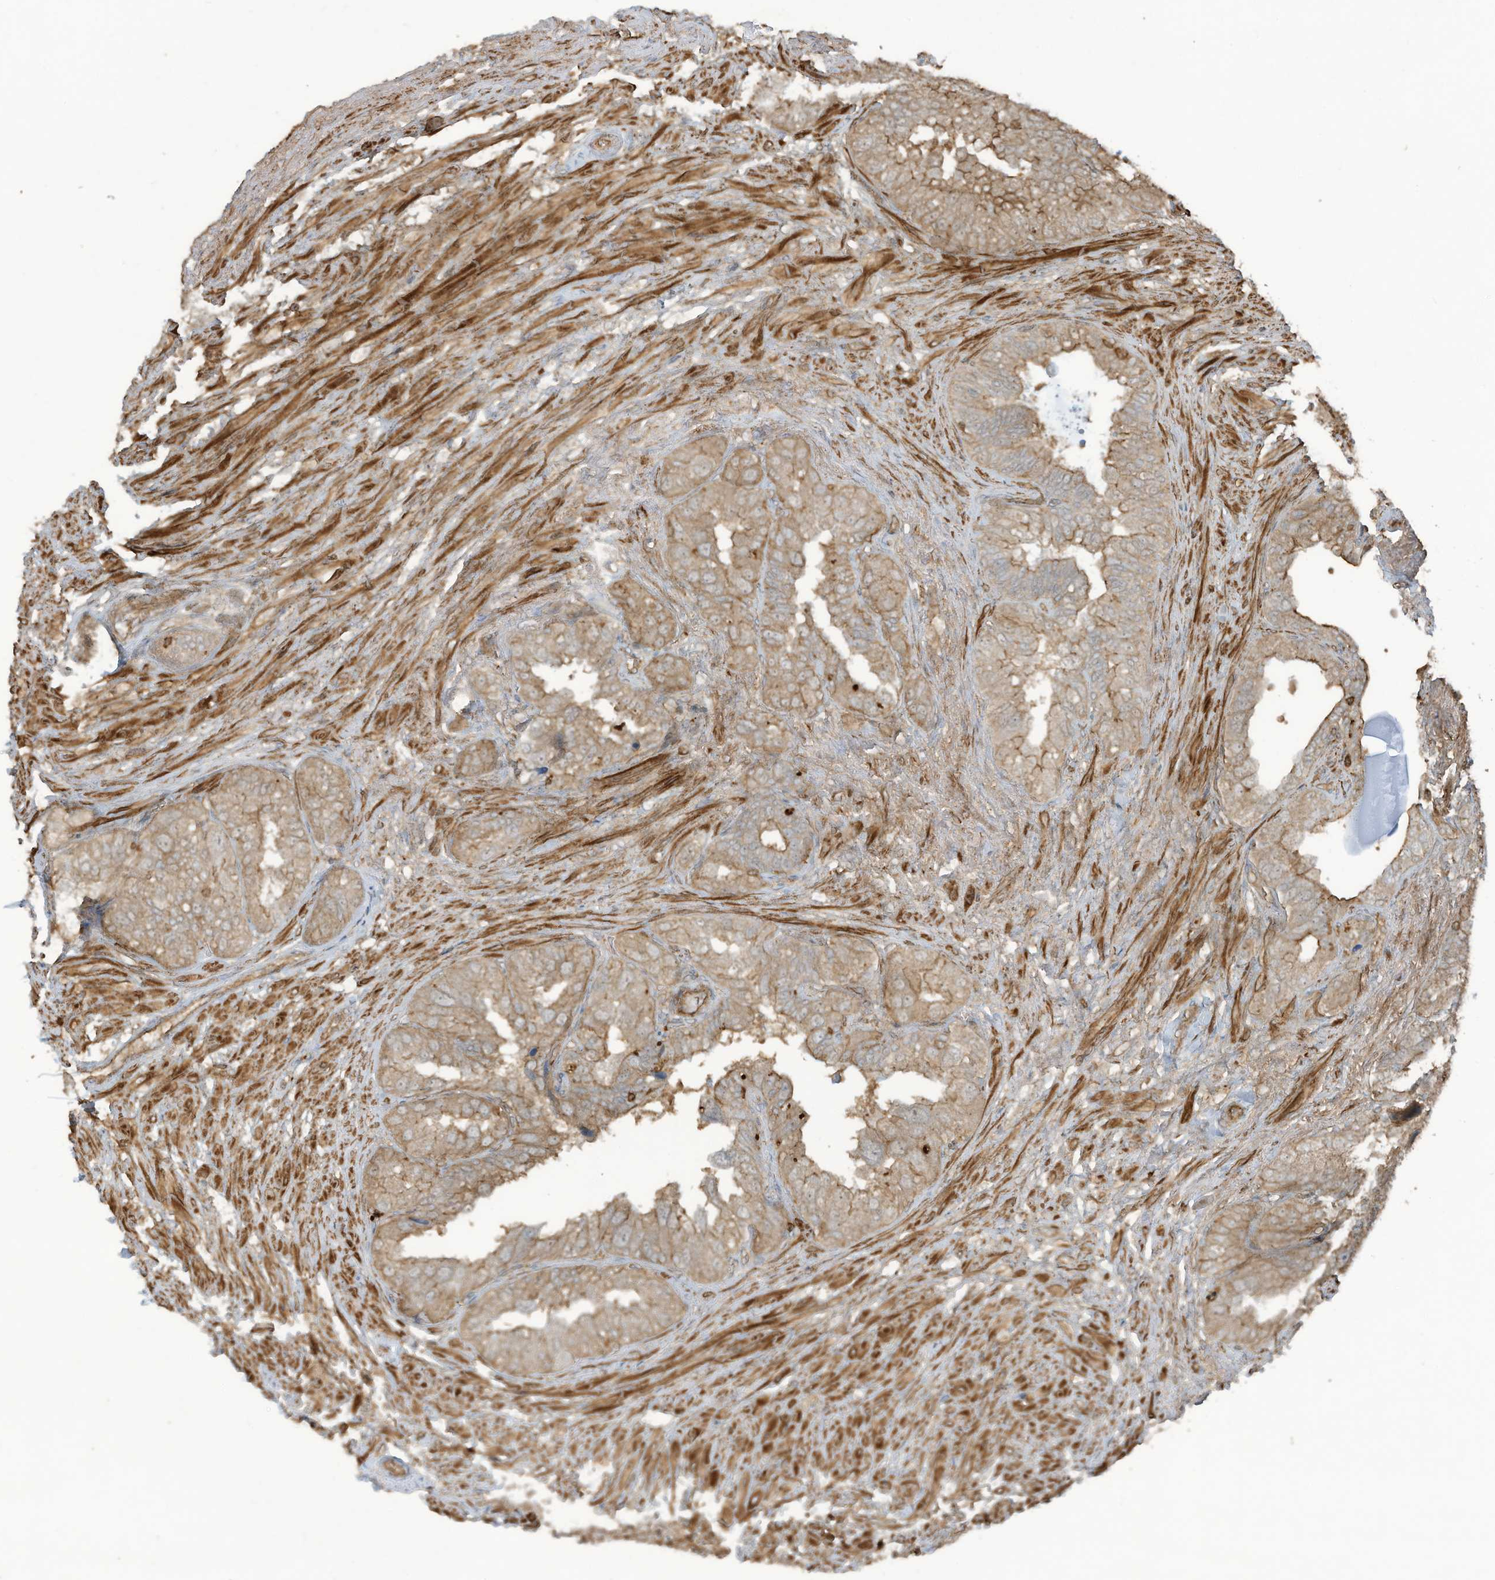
{"staining": {"intensity": "moderate", "quantity": ">75%", "location": "cytoplasmic/membranous"}, "tissue": "seminal vesicle", "cell_type": "Glandular cells", "image_type": "normal", "snomed": [{"axis": "morphology", "description": "Normal tissue, NOS"}, {"axis": "topography", "description": "Seminal veicle"}, {"axis": "topography", "description": "Peripheral nerve tissue"}], "caption": "Glandular cells demonstrate medium levels of moderate cytoplasmic/membranous positivity in approximately >75% of cells in unremarkable human seminal vesicle.", "gene": "DDIT4", "patient": {"sex": "male", "age": 63}}